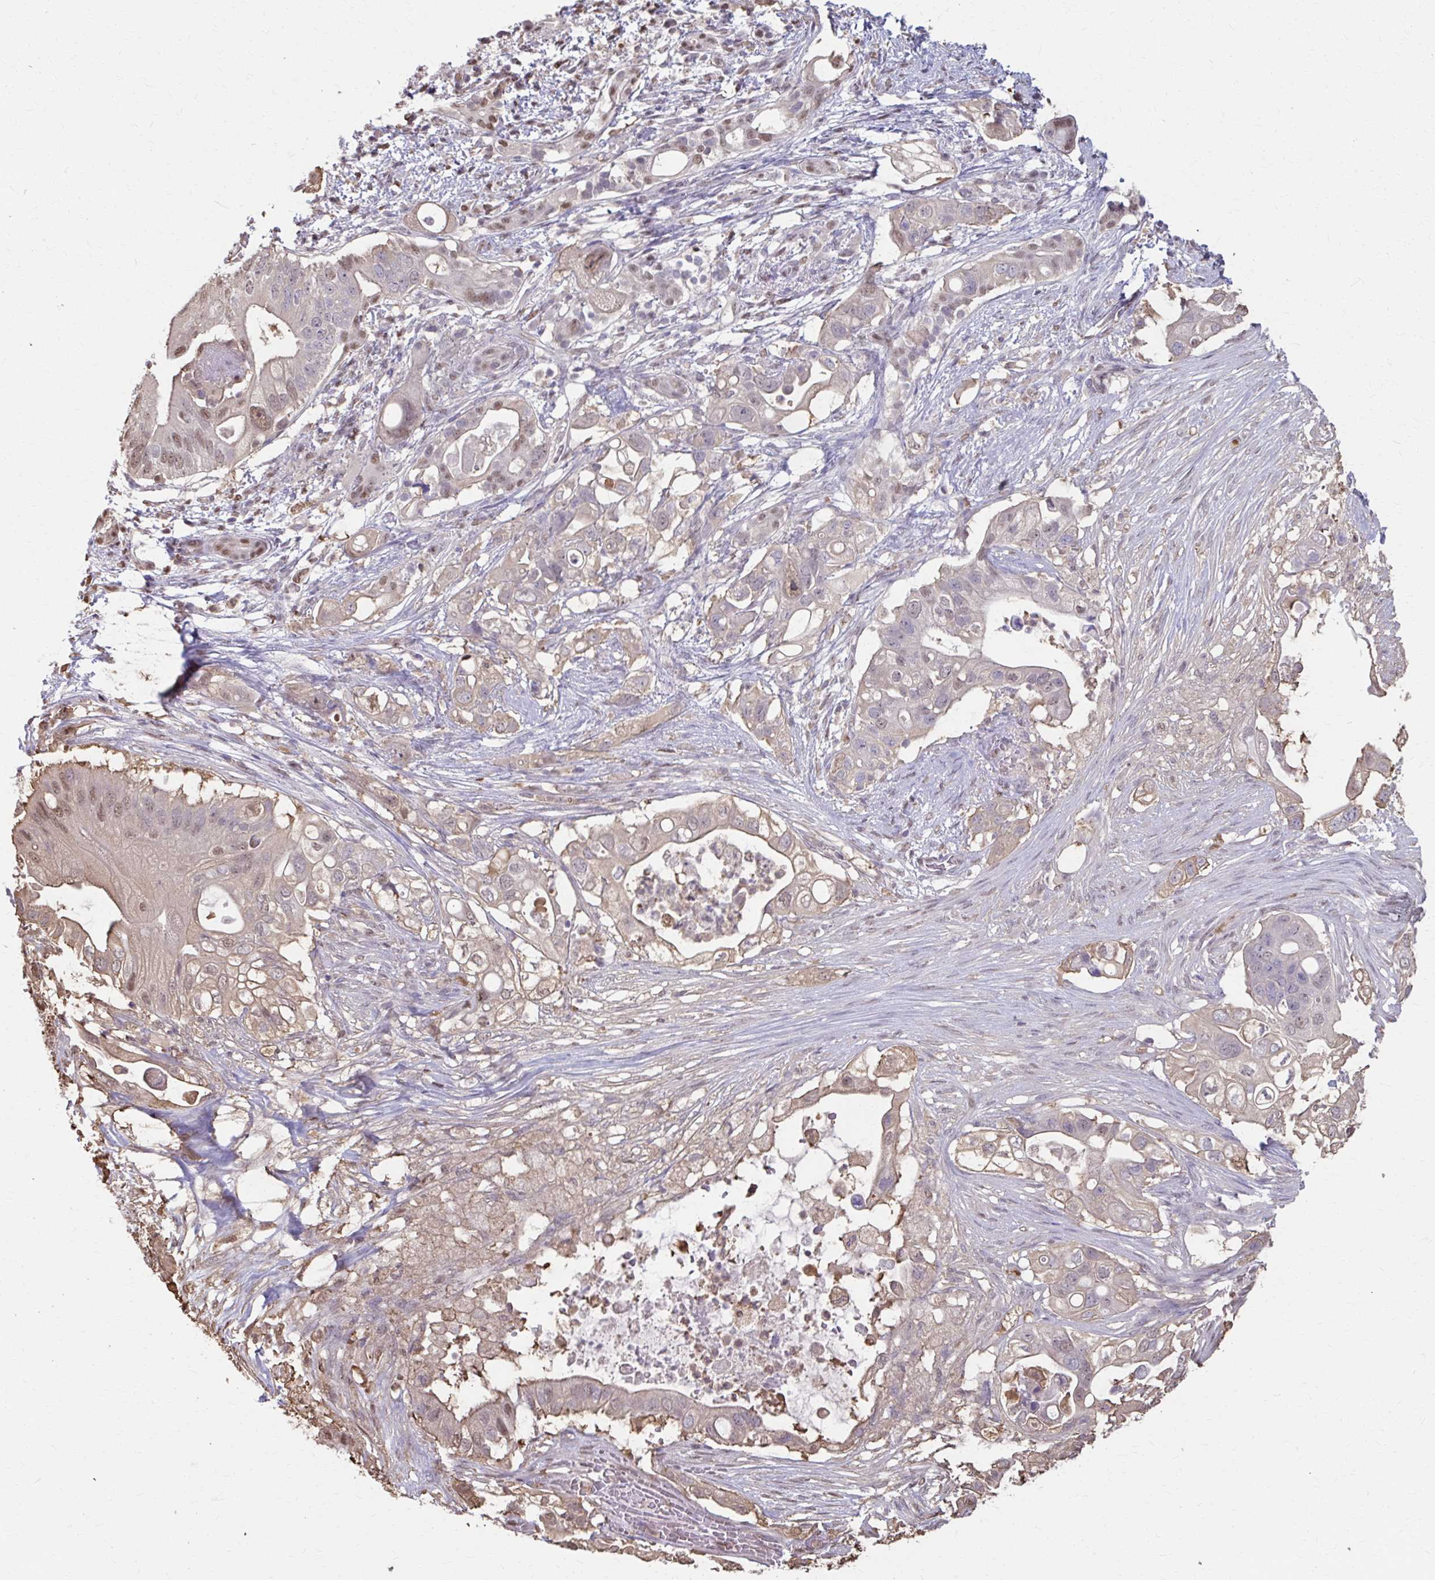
{"staining": {"intensity": "weak", "quantity": "25%-75%", "location": "nuclear"}, "tissue": "pancreatic cancer", "cell_type": "Tumor cells", "image_type": "cancer", "snomed": [{"axis": "morphology", "description": "Adenocarcinoma, NOS"}, {"axis": "topography", "description": "Pancreas"}], "caption": "Protein expression analysis of human pancreatic adenocarcinoma reveals weak nuclear expression in approximately 25%-75% of tumor cells.", "gene": "ING4", "patient": {"sex": "female", "age": 72}}